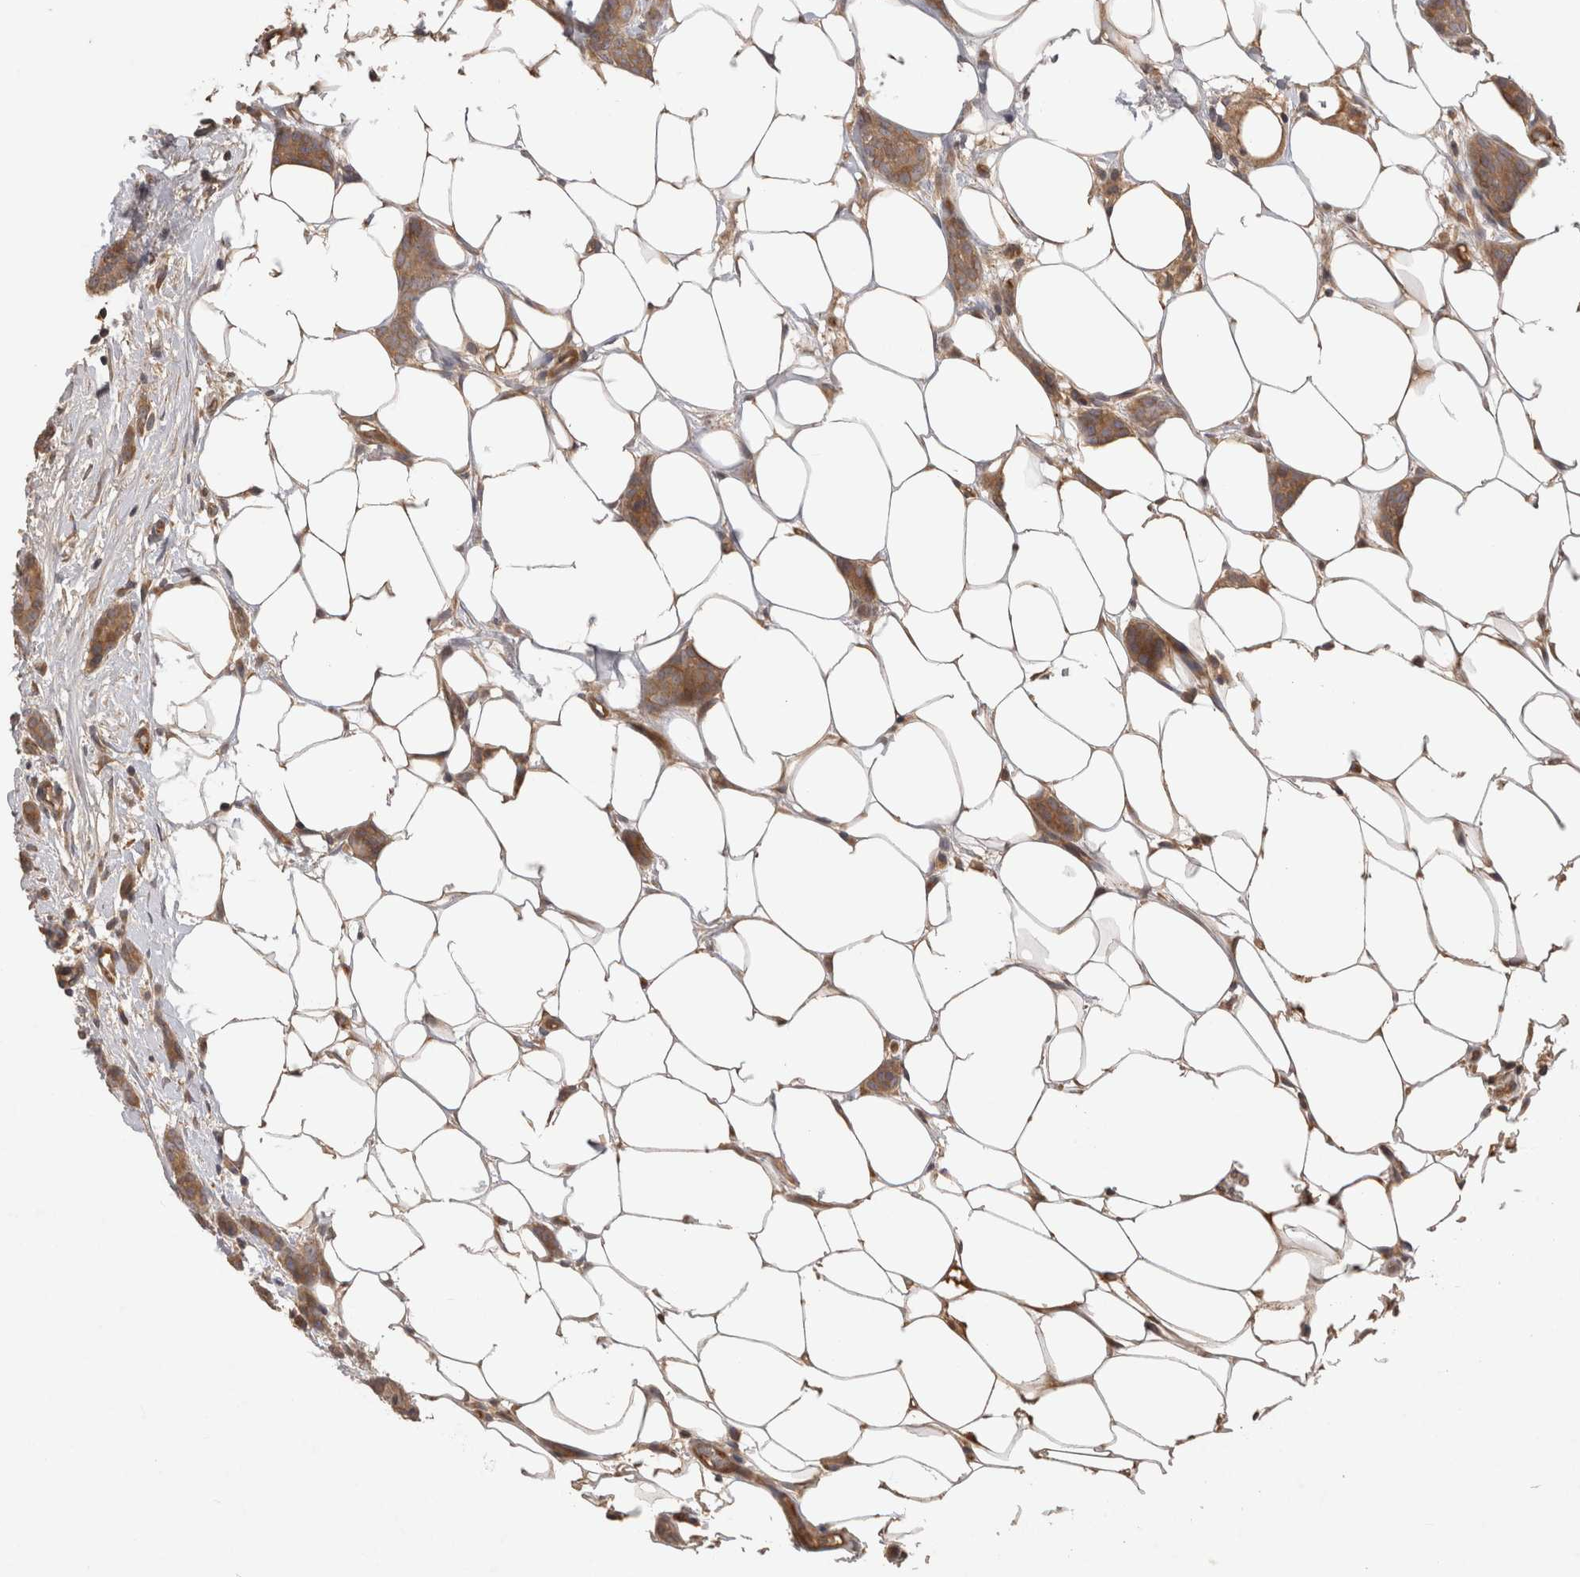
{"staining": {"intensity": "moderate", "quantity": ">75%", "location": "cytoplasmic/membranous"}, "tissue": "breast cancer", "cell_type": "Tumor cells", "image_type": "cancer", "snomed": [{"axis": "morphology", "description": "Lobular carcinoma"}, {"axis": "topography", "description": "Skin"}, {"axis": "topography", "description": "Breast"}], "caption": "This image reveals immunohistochemistry (IHC) staining of human breast lobular carcinoma, with medium moderate cytoplasmic/membranous expression in approximately >75% of tumor cells.", "gene": "PPP1R42", "patient": {"sex": "female", "age": 46}}